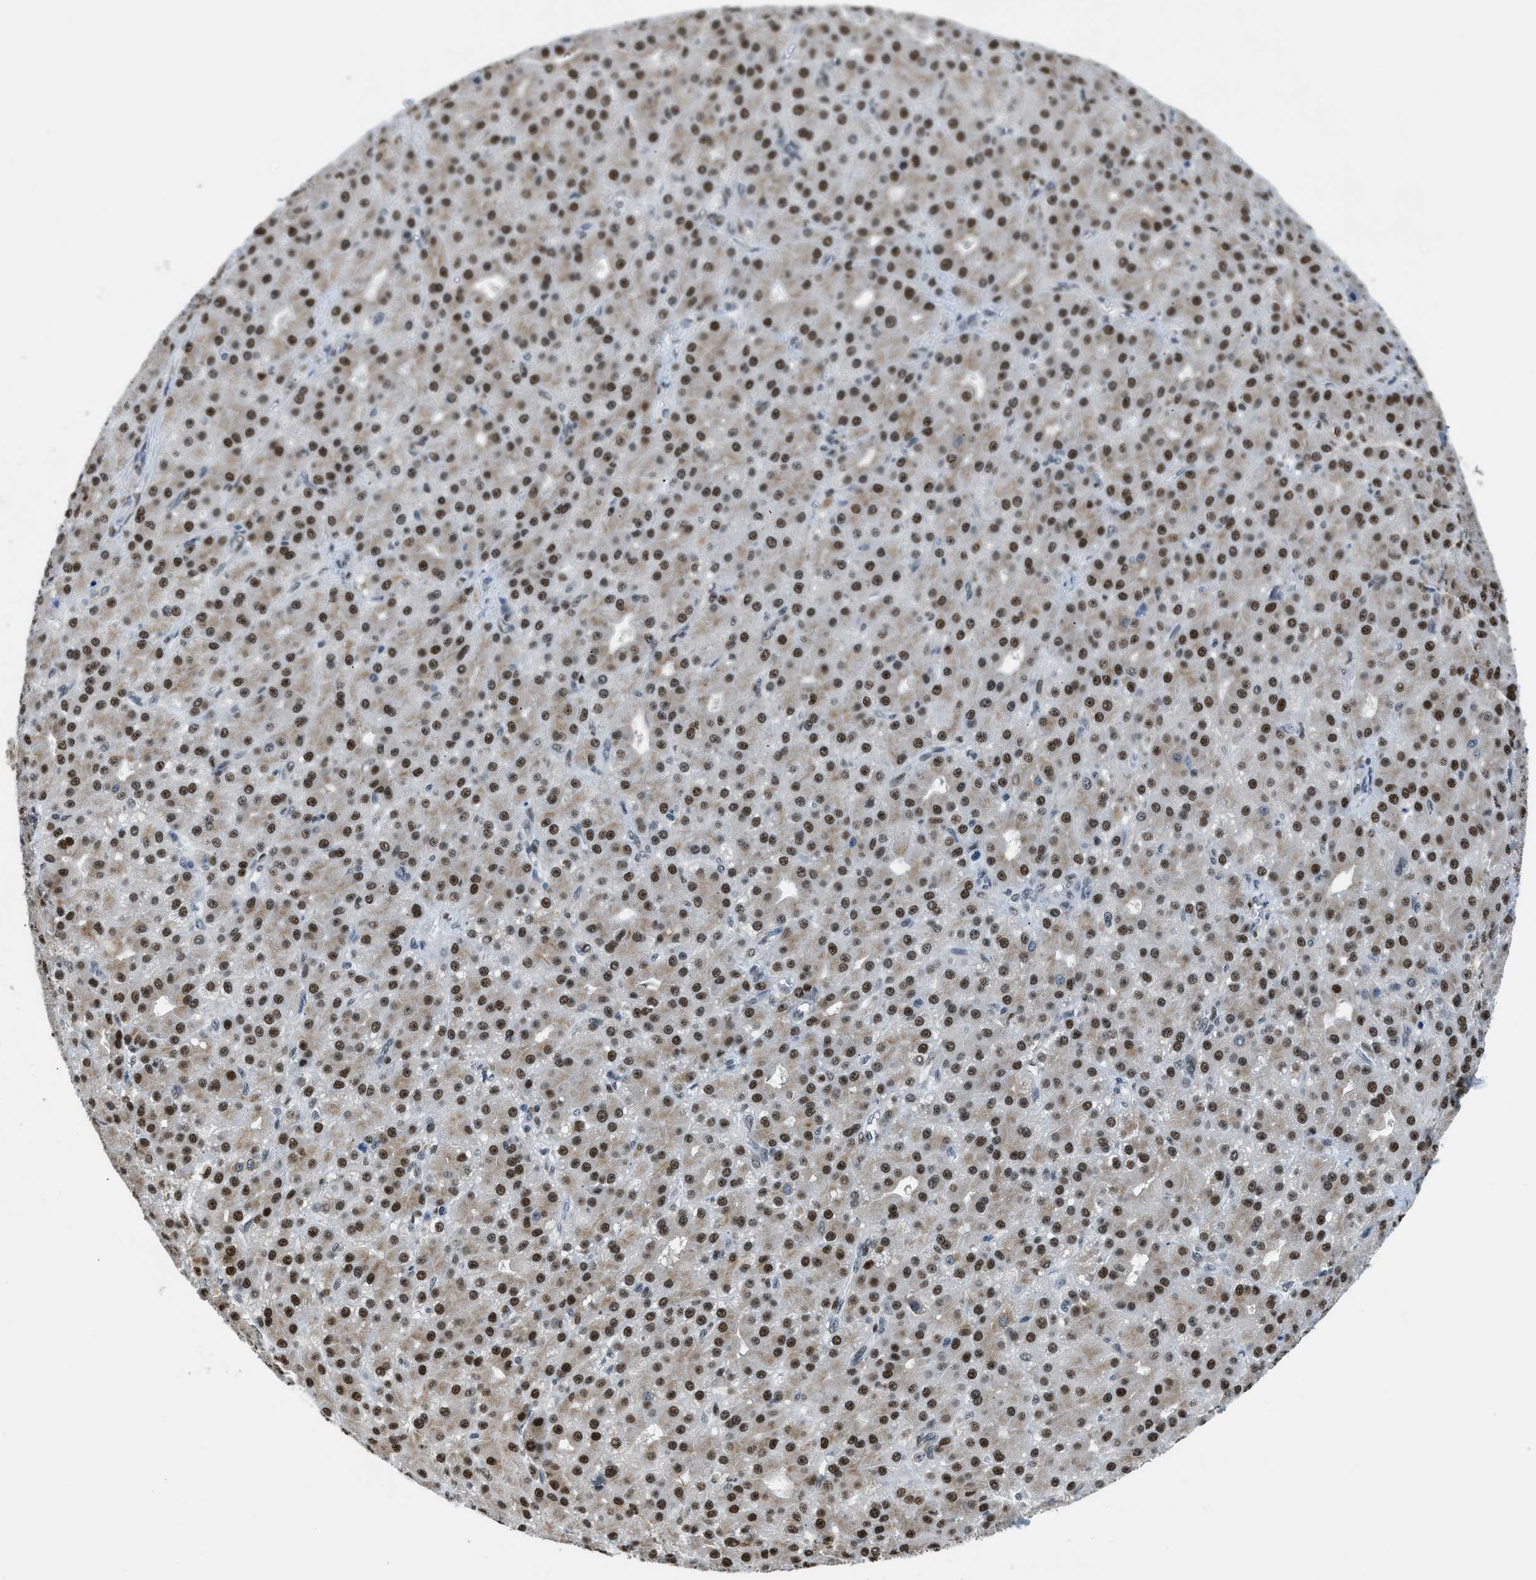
{"staining": {"intensity": "moderate", "quantity": ">75%", "location": "nuclear"}, "tissue": "liver cancer", "cell_type": "Tumor cells", "image_type": "cancer", "snomed": [{"axis": "morphology", "description": "Cholangiocarcinoma"}, {"axis": "topography", "description": "Liver"}], "caption": "This image exhibits liver cholangiocarcinoma stained with immunohistochemistry (IHC) to label a protein in brown. The nuclear of tumor cells show moderate positivity for the protein. Nuclei are counter-stained blue.", "gene": "ALX1", "patient": {"sex": "female", "age": 70}}